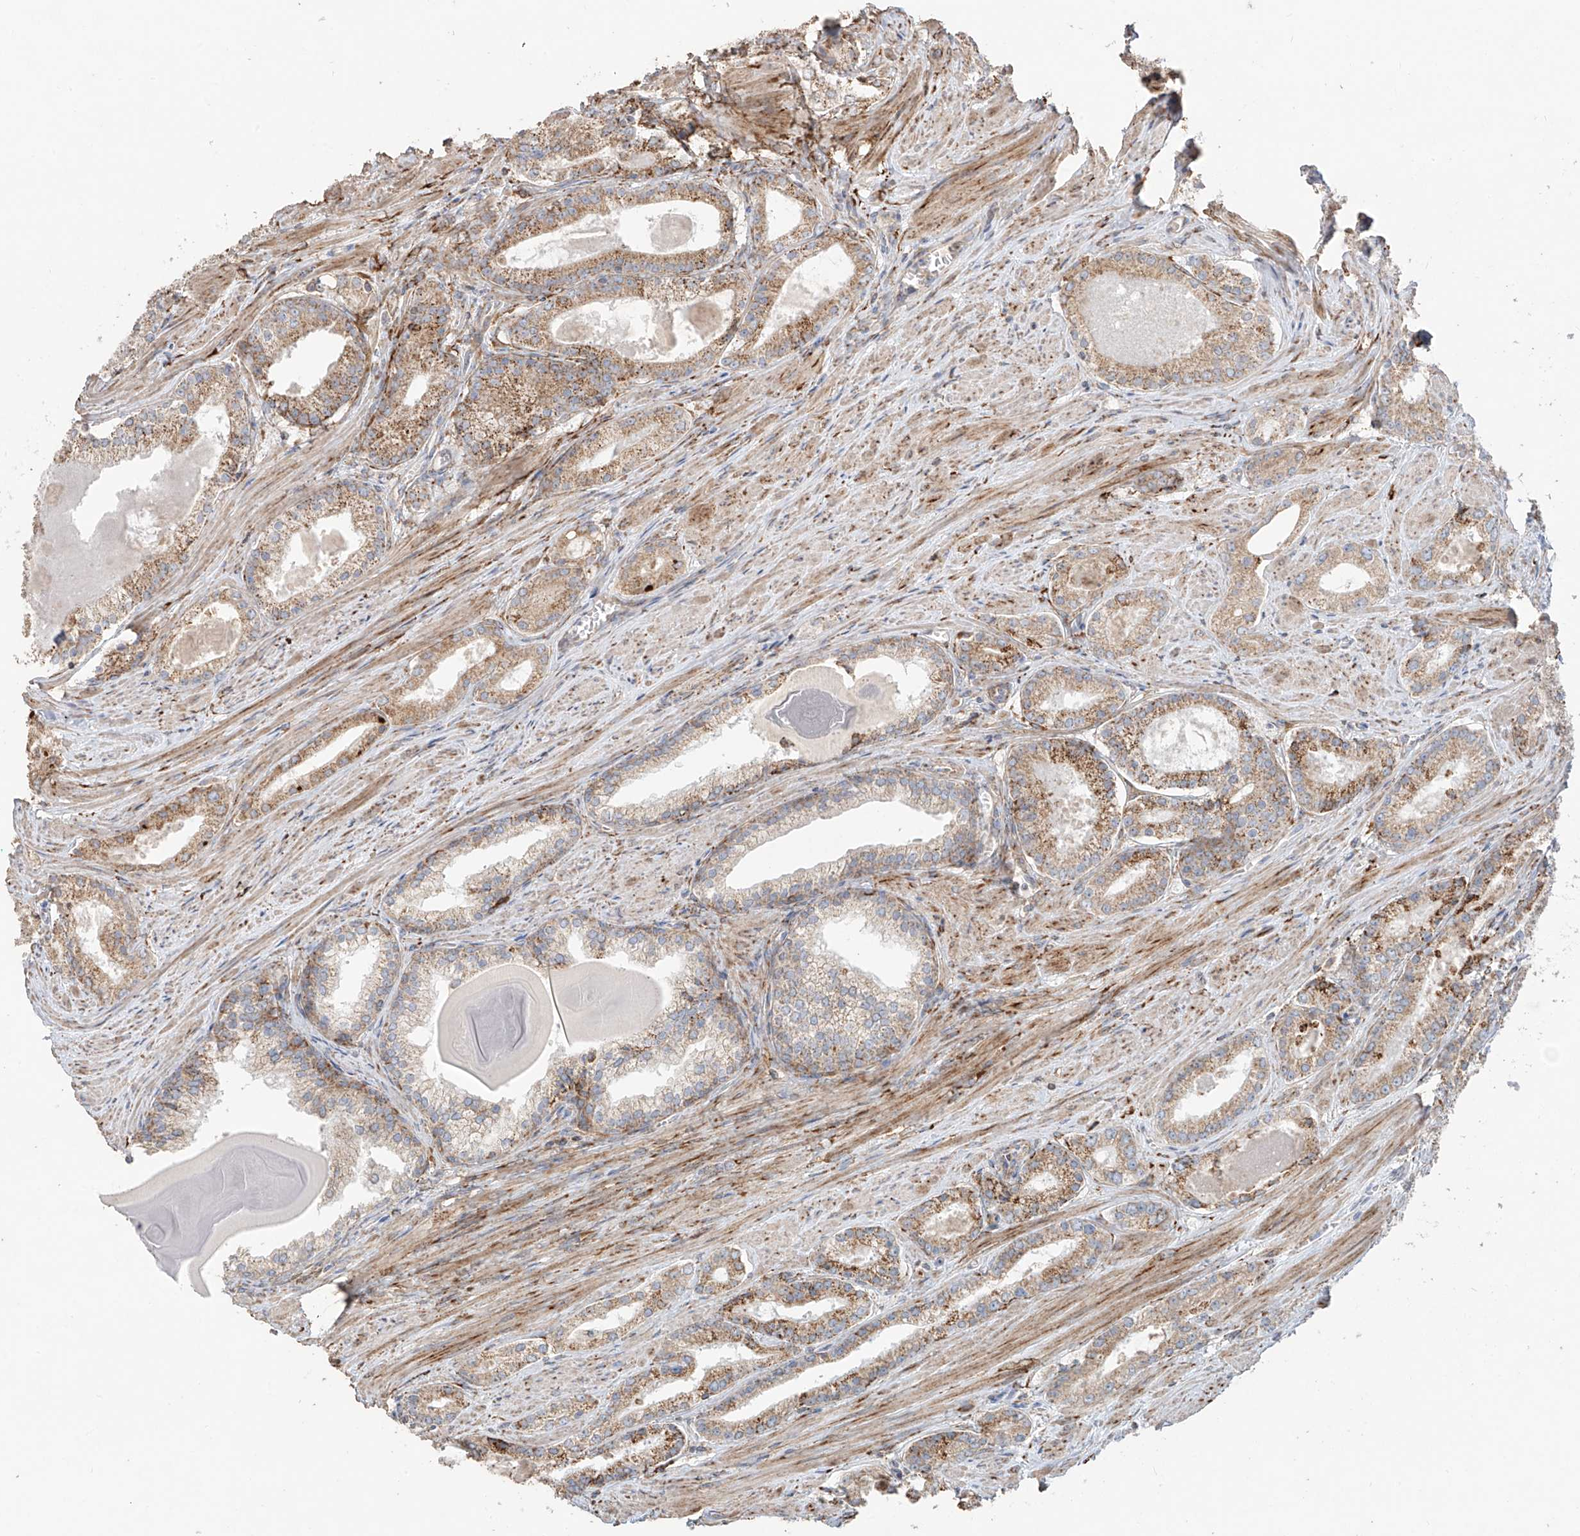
{"staining": {"intensity": "moderate", "quantity": ">75%", "location": "cytoplasmic/membranous"}, "tissue": "prostate cancer", "cell_type": "Tumor cells", "image_type": "cancer", "snomed": [{"axis": "morphology", "description": "Adenocarcinoma, Low grade"}, {"axis": "topography", "description": "Prostate"}], "caption": "A micrograph showing moderate cytoplasmic/membranous expression in approximately >75% of tumor cells in adenocarcinoma (low-grade) (prostate), as visualized by brown immunohistochemical staining.", "gene": "COLGALT2", "patient": {"sex": "male", "age": 54}}